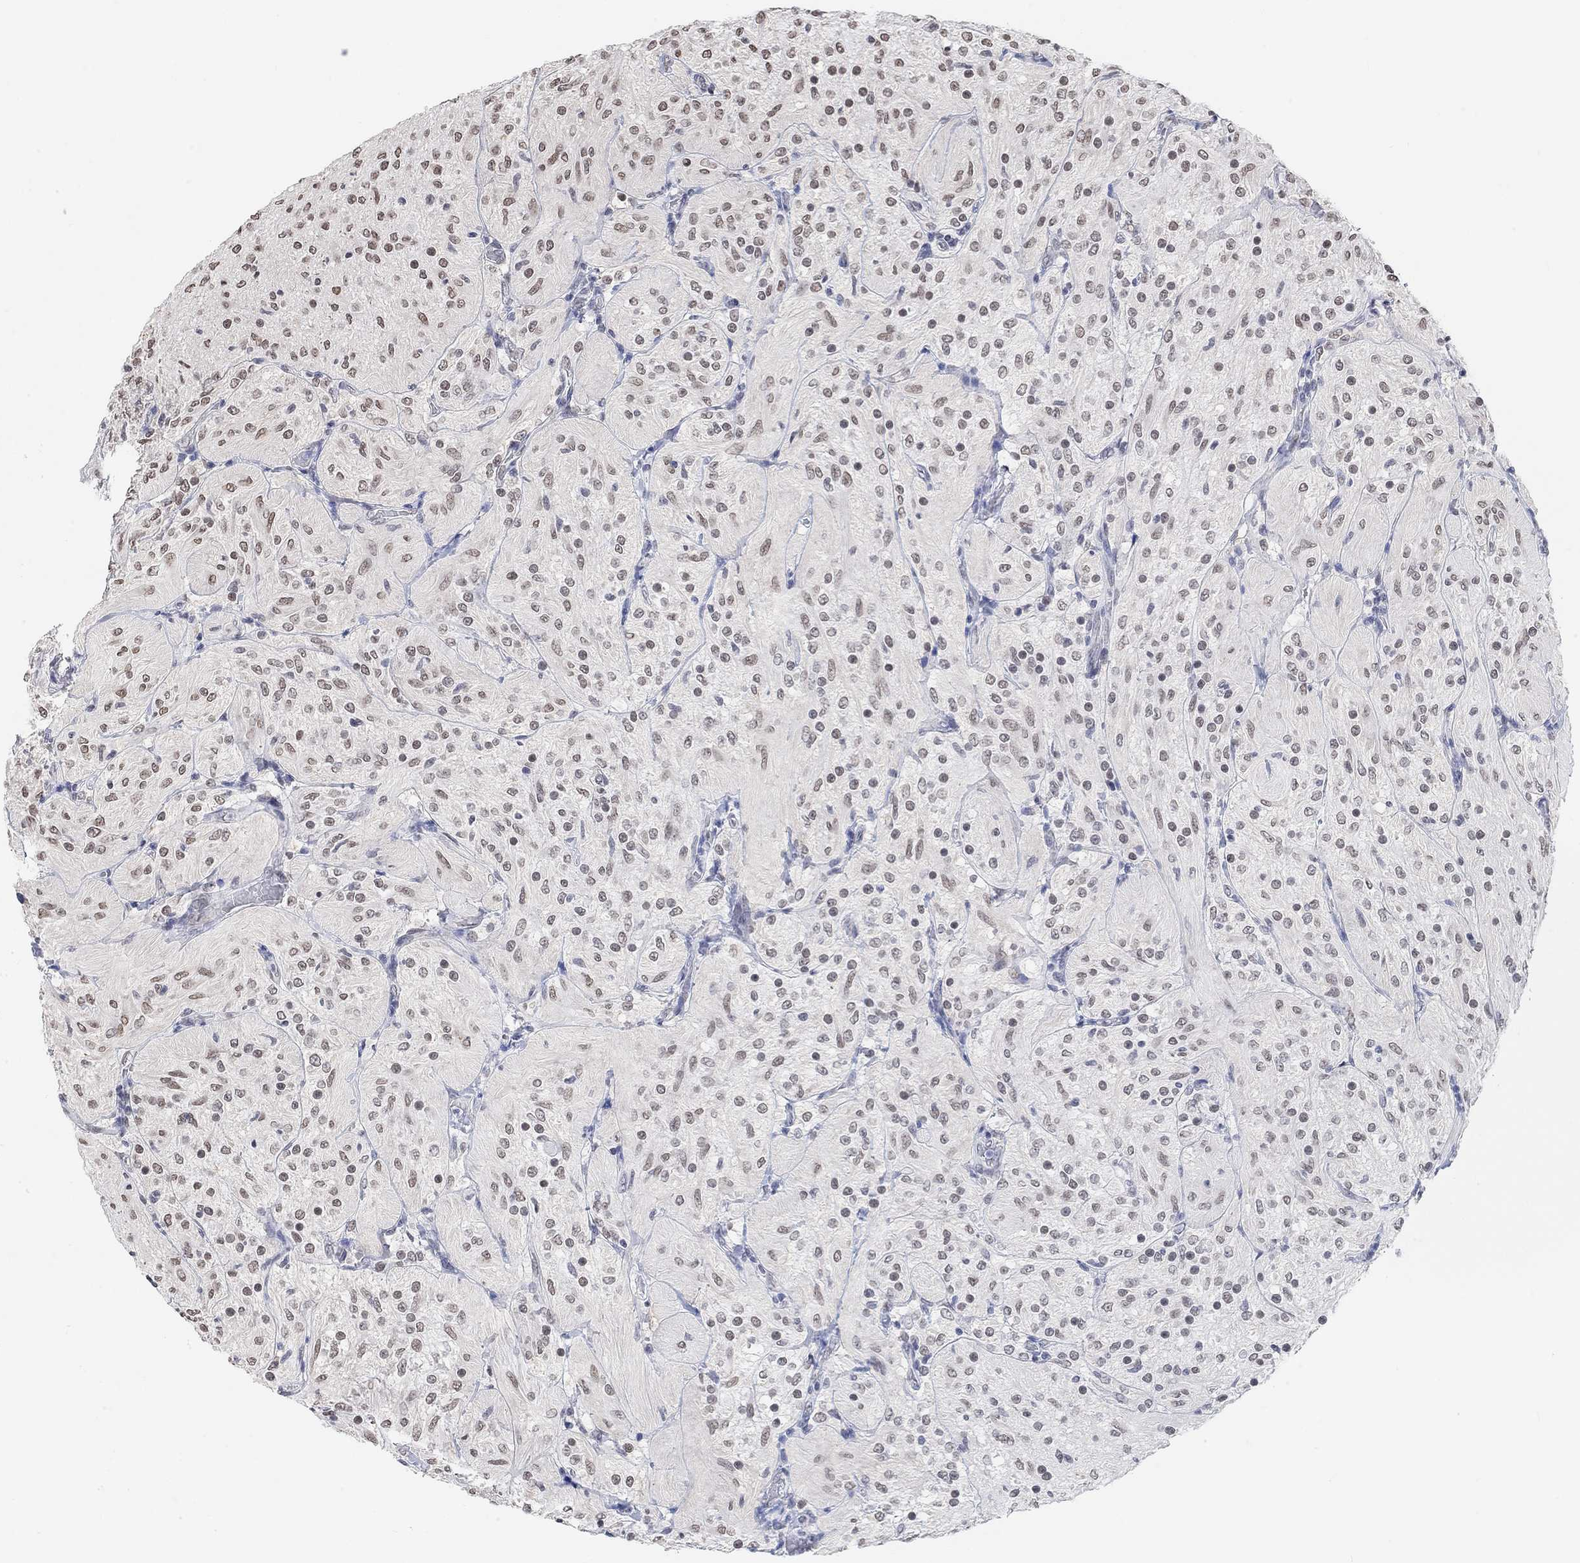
{"staining": {"intensity": "weak", "quantity": ">75%", "location": "nuclear"}, "tissue": "glioma", "cell_type": "Tumor cells", "image_type": "cancer", "snomed": [{"axis": "morphology", "description": "Glioma, malignant, Low grade"}, {"axis": "topography", "description": "Brain"}], "caption": "Protein staining shows weak nuclear expression in about >75% of tumor cells in malignant low-grade glioma. (DAB (3,3'-diaminobenzidine) = brown stain, brightfield microscopy at high magnification).", "gene": "PURG", "patient": {"sex": "male", "age": 3}}